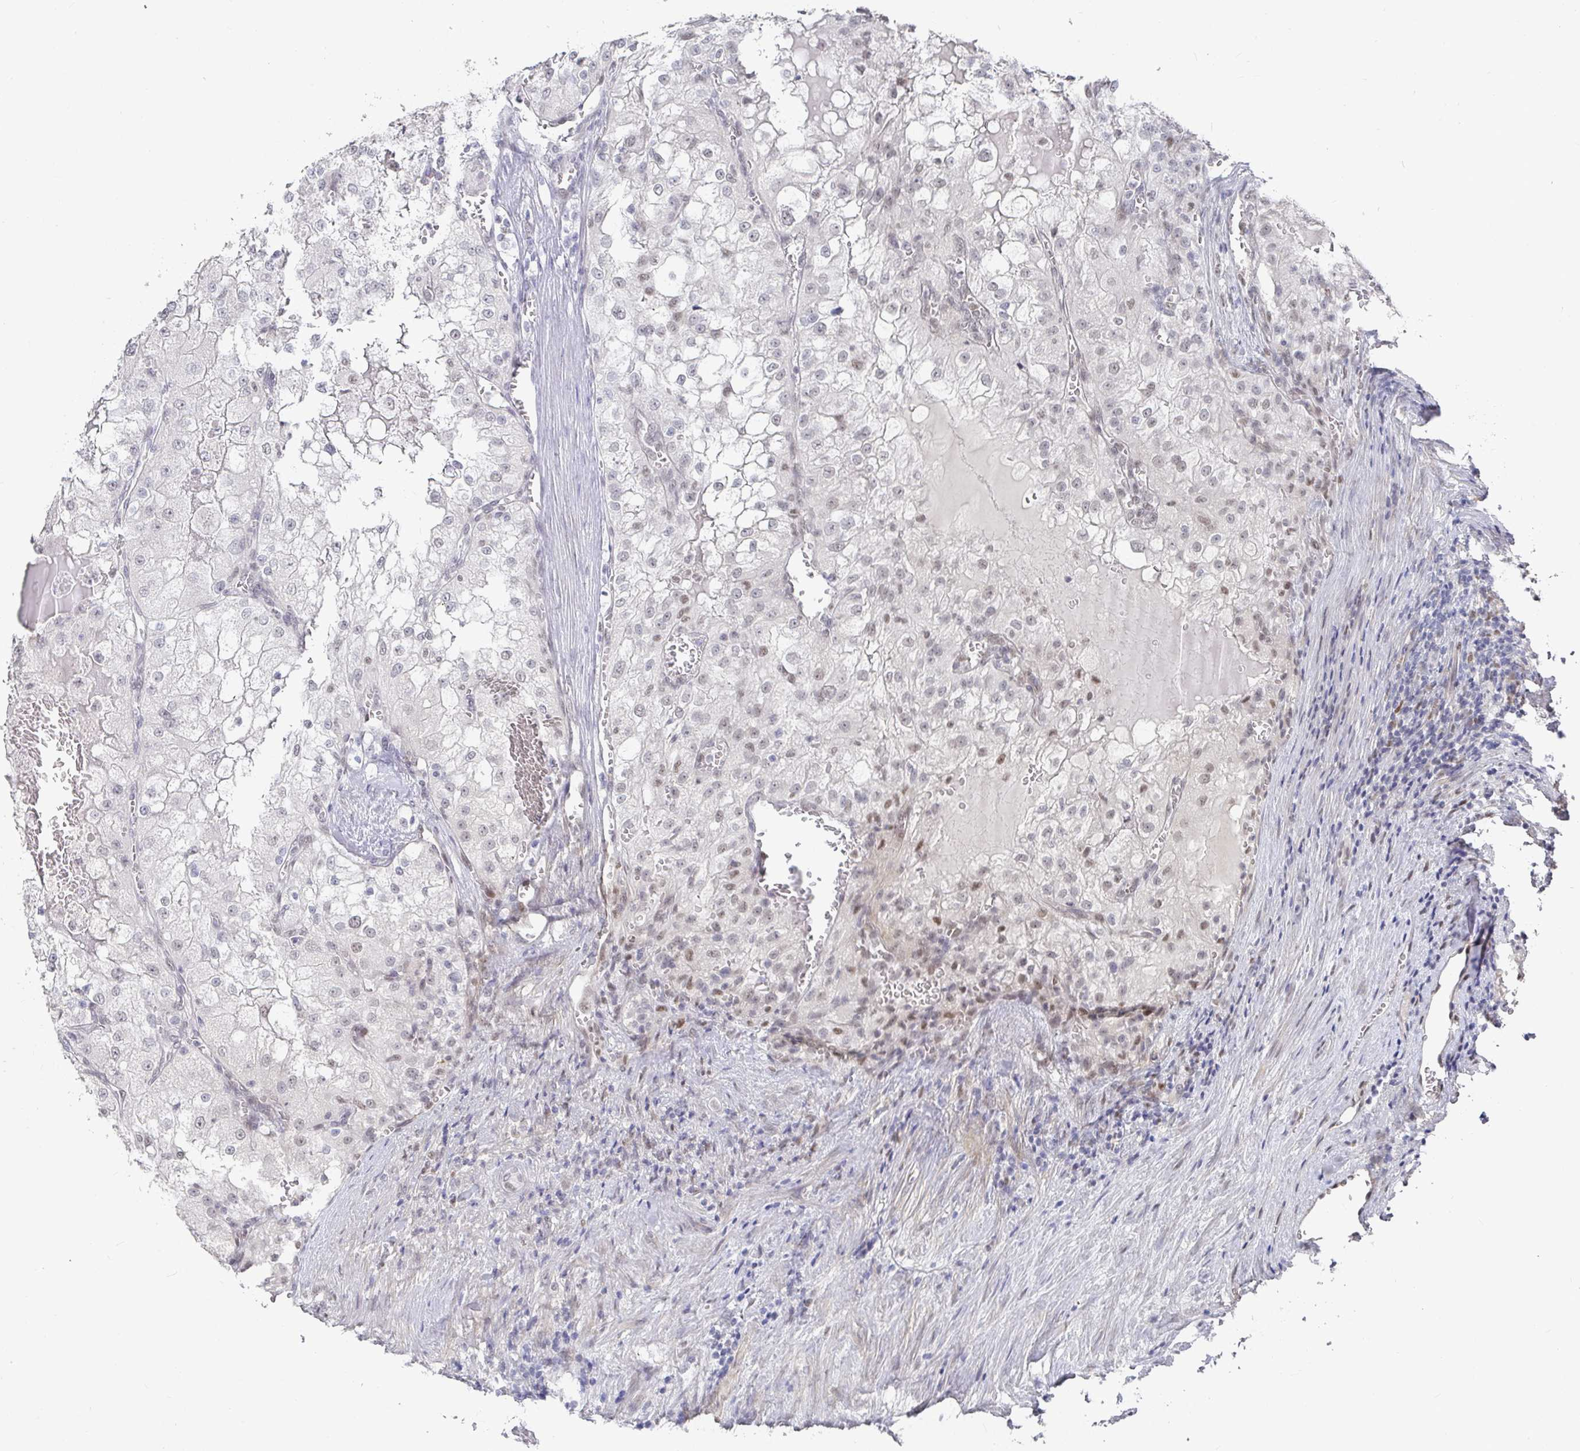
{"staining": {"intensity": "negative", "quantity": "none", "location": "none"}, "tissue": "renal cancer", "cell_type": "Tumor cells", "image_type": "cancer", "snomed": [{"axis": "morphology", "description": "Adenocarcinoma, NOS"}, {"axis": "topography", "description": "Kidney"}], "caption": "High magnification brightfield microscopy of adenocarcinoma (renal) stained with DAB (brown) and counterstained with hematoxylin (blue): tumor cells show no significant expression.", "gene": "RCOR1", "patient": {"sex": "female", "age": 74}}